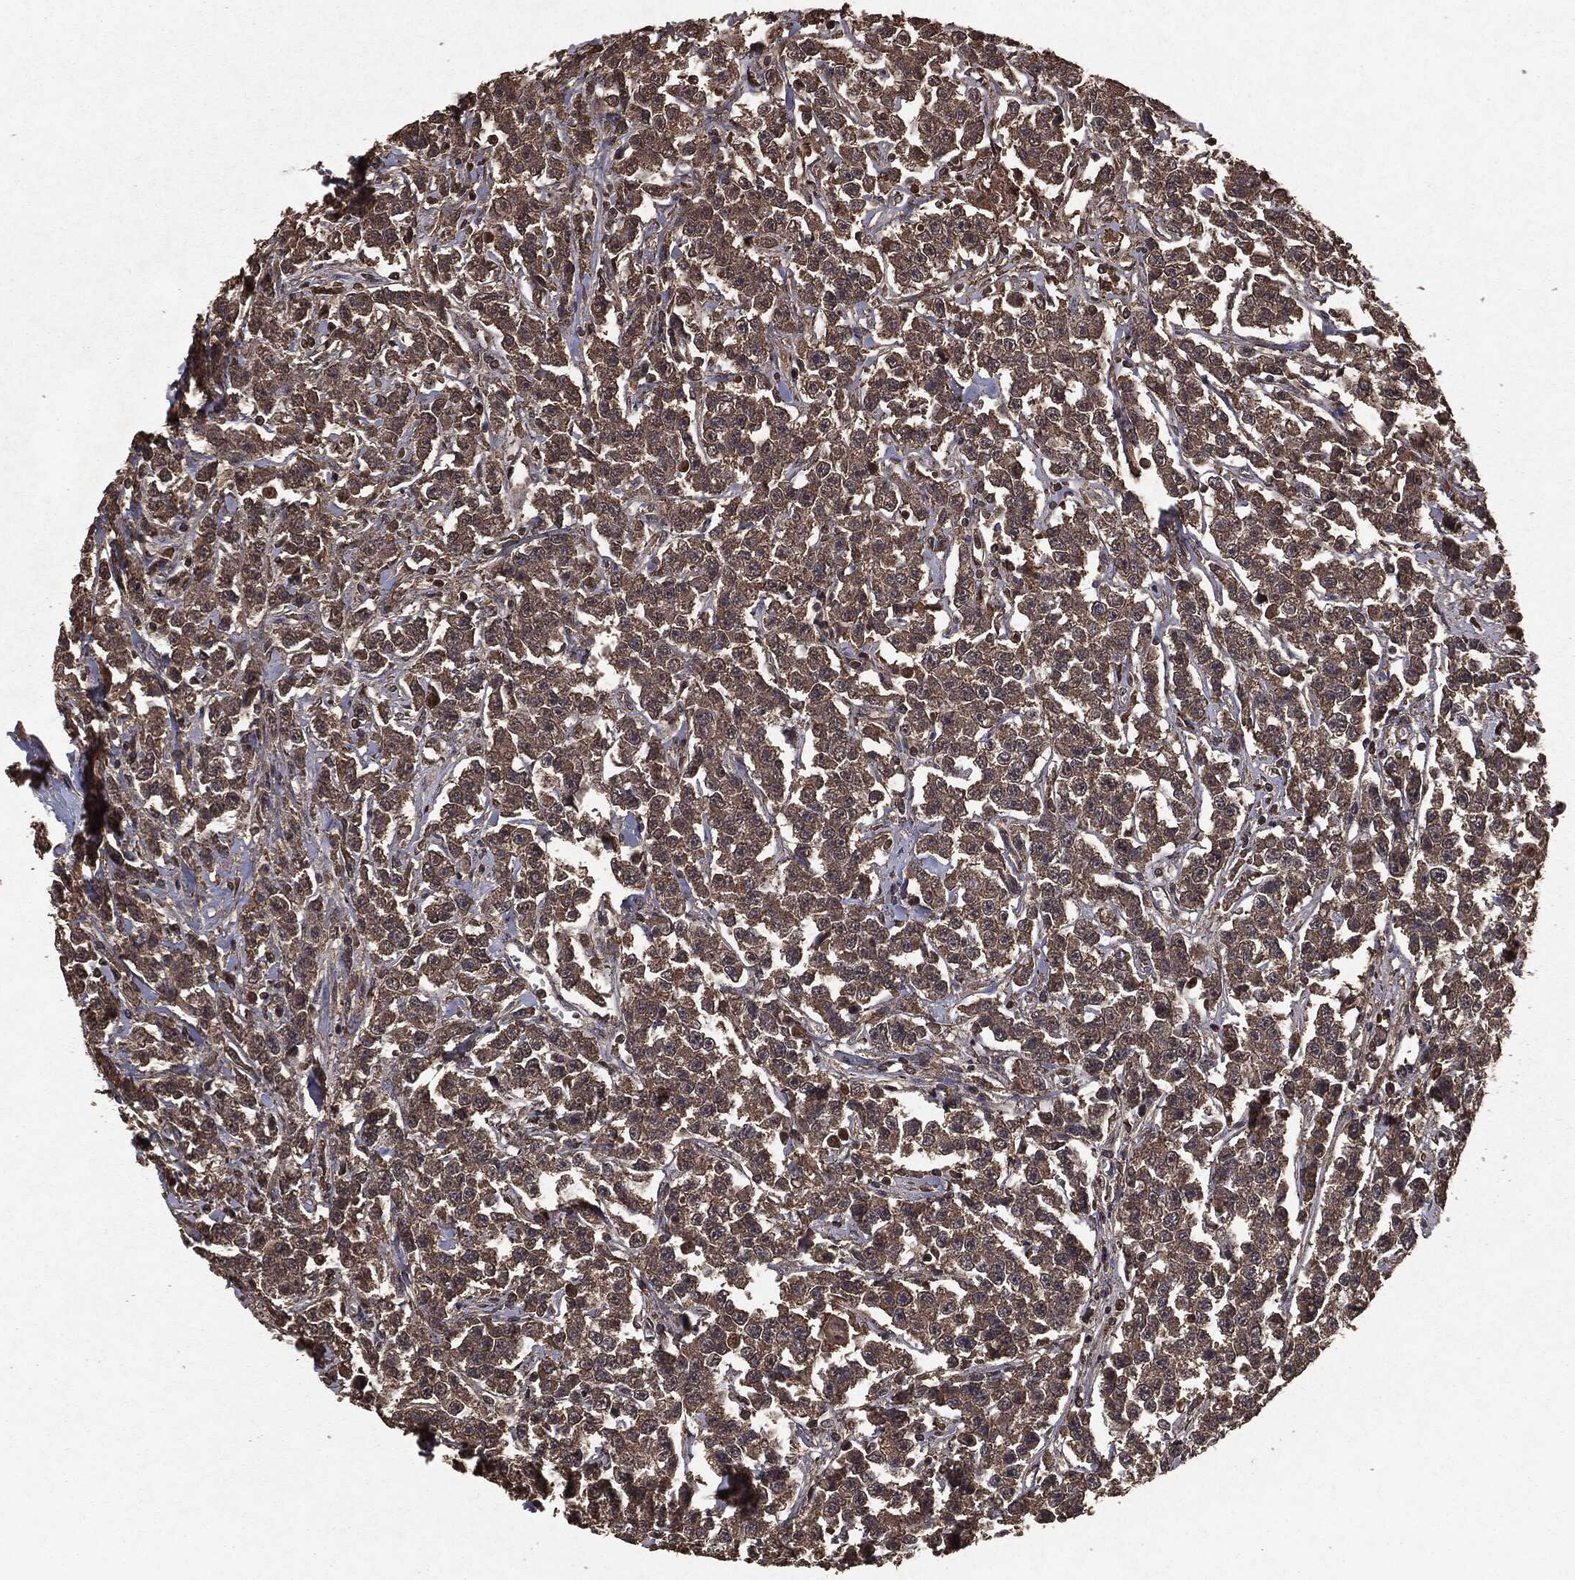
{"staining": {"intensity": "weak", "quantity": ">75%", "location": "cytoplasmic/membranous"}, "tissue": "testis cancer", "cell_type": "Tumor cells", "image_type": "cancer", "snomed": [{"axis": "morphology", "description": "Seminoma, NOS"}, {"axis": "topography", "description": "Testis"}], "caption": "Tumor cells exhibit weak cytoplasmic/membranous staining in approximately >75% of cells in testis cancer (seminoma). Using DAB (3,3'-diaminobenzidine) (brown) and hematoxylin (blue) stains, captured at high magnification using brightfield microscopy.", "gene": "NME1", "patient": {"sex": "male", "age": 59}}